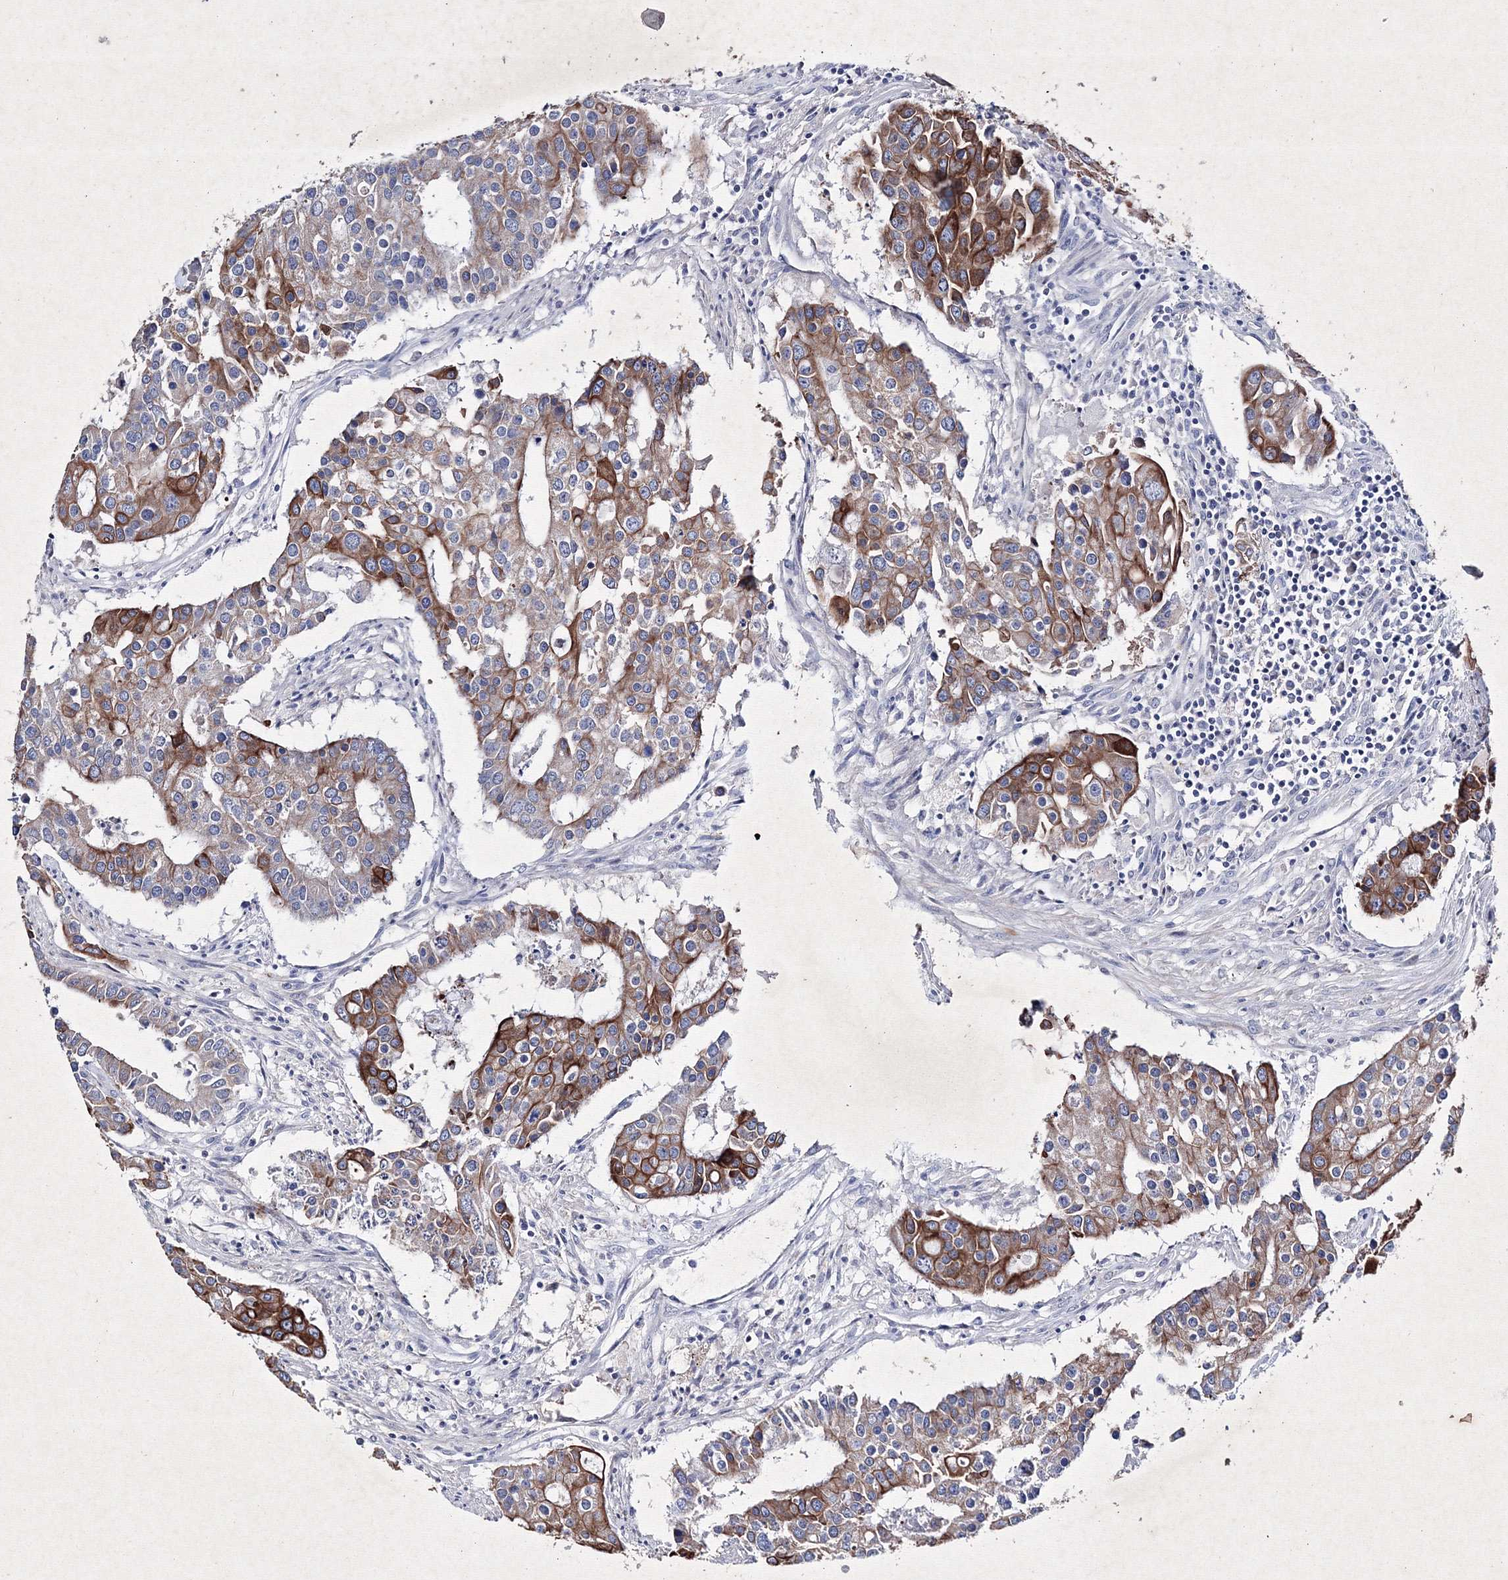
{"staining": {"intensity": "strong", "quantity": "25%-75%", "location": "cytoplasmic/membranous"}, "tissue": "colorectal cancer", "cell_type": "Tumor cells", "image_type": "cancer", "snomed": [{"axis": "morphology", "description": "Adenocarcinoma, NOS"}, {"axis": "topography", "description": "Colon"}], "caption": "IHC photomicrograph of neoplastic tissue: human colorectal adenocarcinoma stained using IHC shows high levels of strong protein expression localized specifically in the cytoplasmic/membranous of tumor cells, appearing as a cytoplasmic/membranous brown color.", "gene": "SMIM29", "patient": {"sex": "male", "age": 77}}